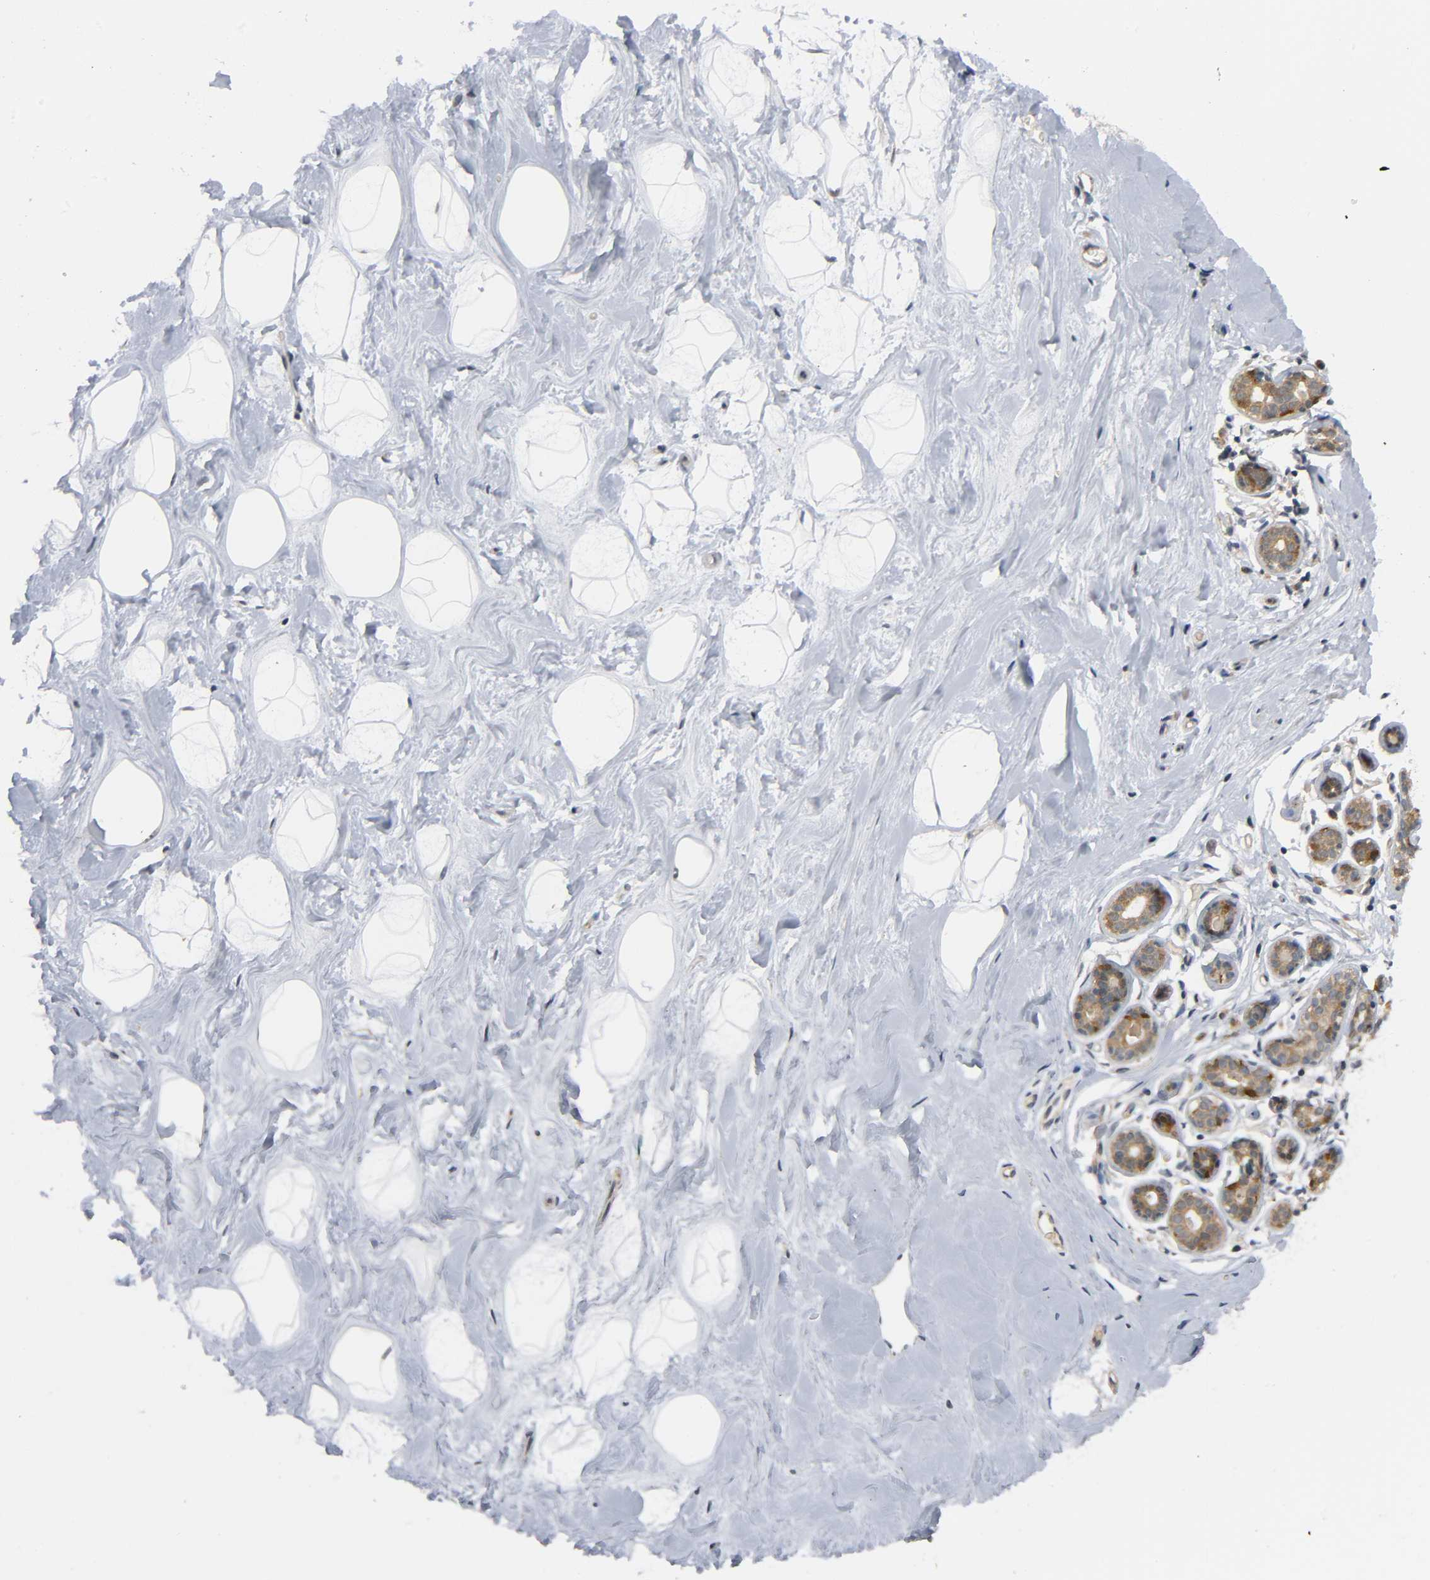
{"staining": {"intensity": "negative", "quantity": "none", "location": "none"}, "tissue": "breast", "cell_type": "Adipocytes", "image_type": "normal", "snomed": [{"axis": "morphology", "description": "Normal tissue, NOS"}, {"axis": "topography", "description": "Breast"}], "caption": "This histopathology image is of benign breast stained with immunohistochemistry (IHC) to label a protein in brown with the nuclei are counter-stained blue. There is no staining in adipocytes. The staining was performed using DAB to visualize the protein expression in brown, while the nuclei were stained in blue with hematoxylin (Magnification: 20x).", "gene": "MAPK8", "patient": {"sex": "female", "age": 23}}